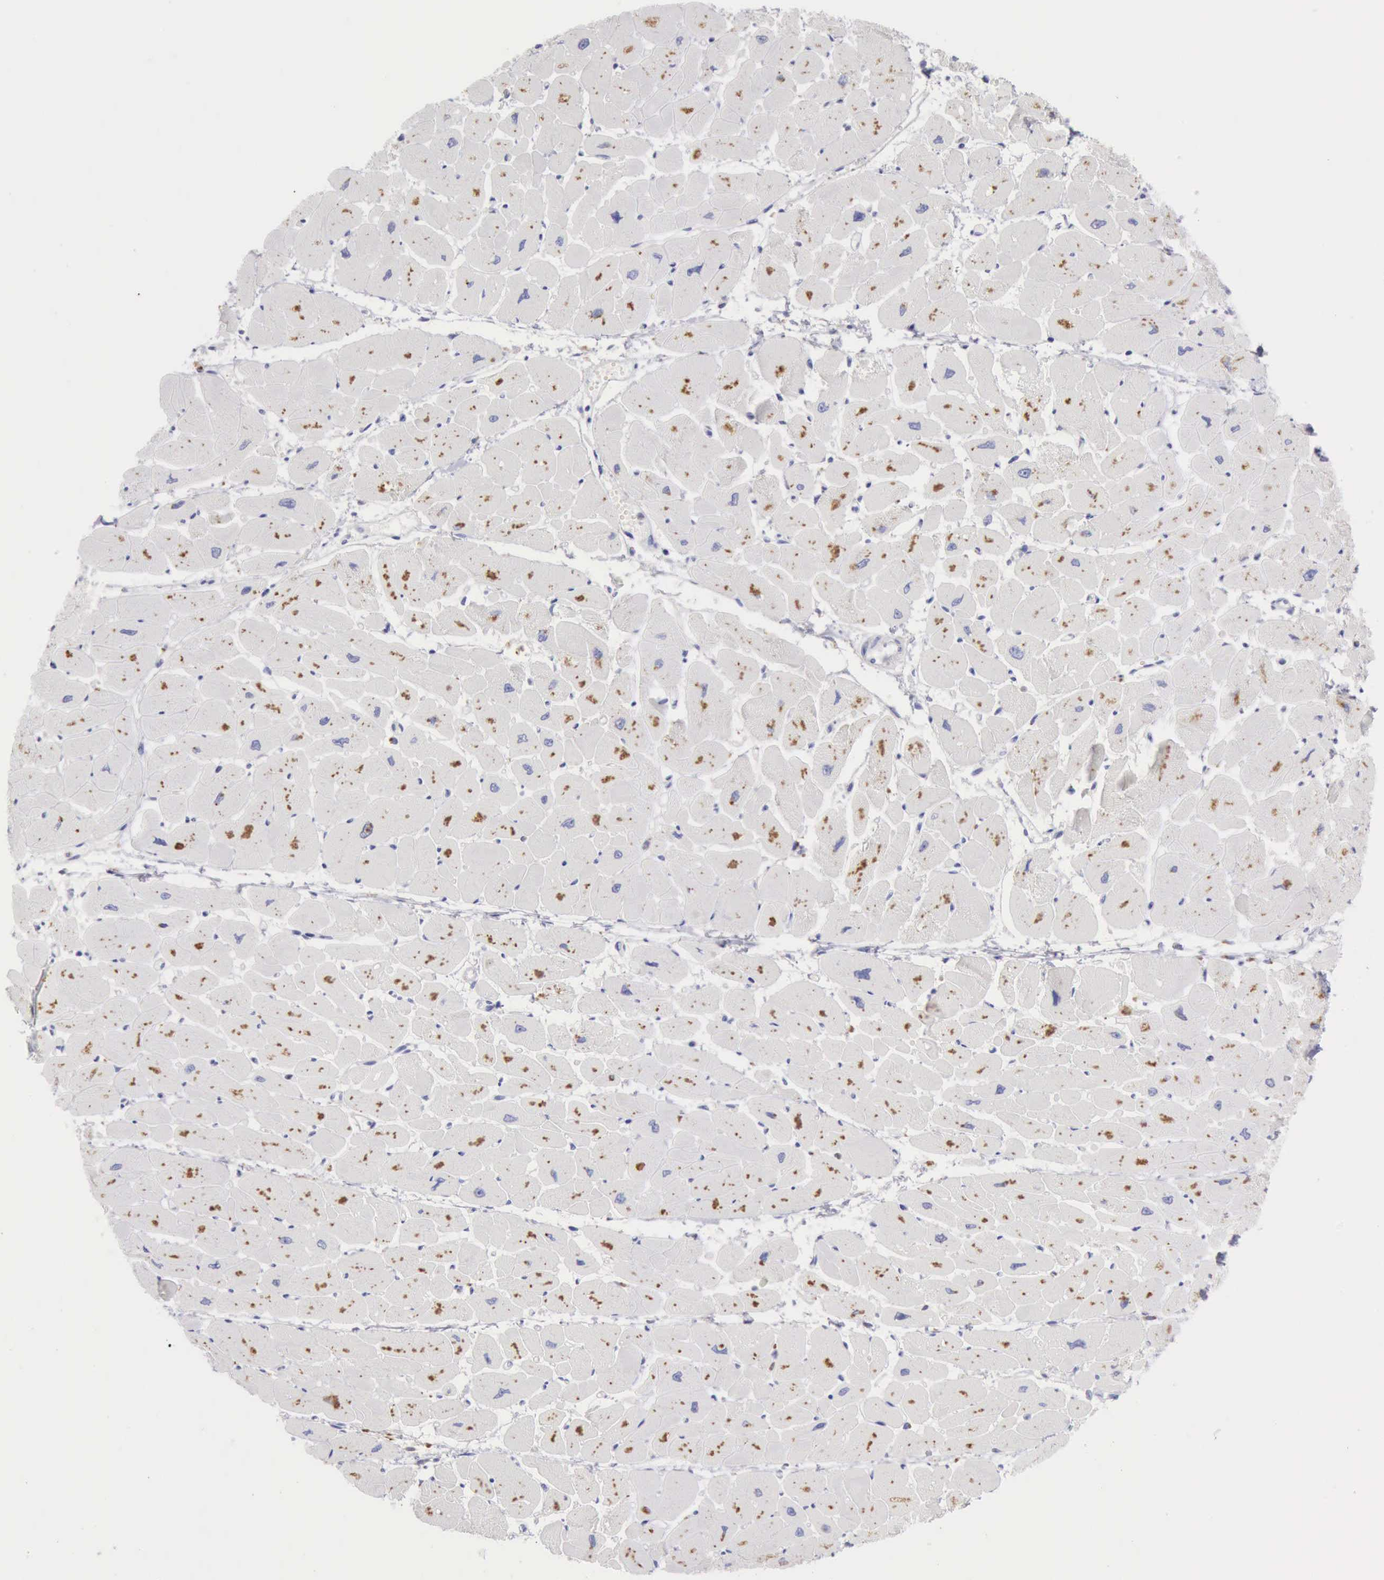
{"staining": {"intensity": "negative", "quantity": "none", "location": "none"}, "tissue": "heart muscle", "cell_type": "Cardiomyocytes", "image_type": "normal", "snomed": [{"axis": "morphology", "description": "Normal tissue, NOS"}, {"axis": "topography", "description": "Heart"}], "caption": "DAB (3,3'-diaminobenzidine) immunohistochemical staining of normal human heart muscle exhibits no significant staining in cardiomyocytes.", "gene": "CTSS", "patient": {"sex": "female", "age": 54}}